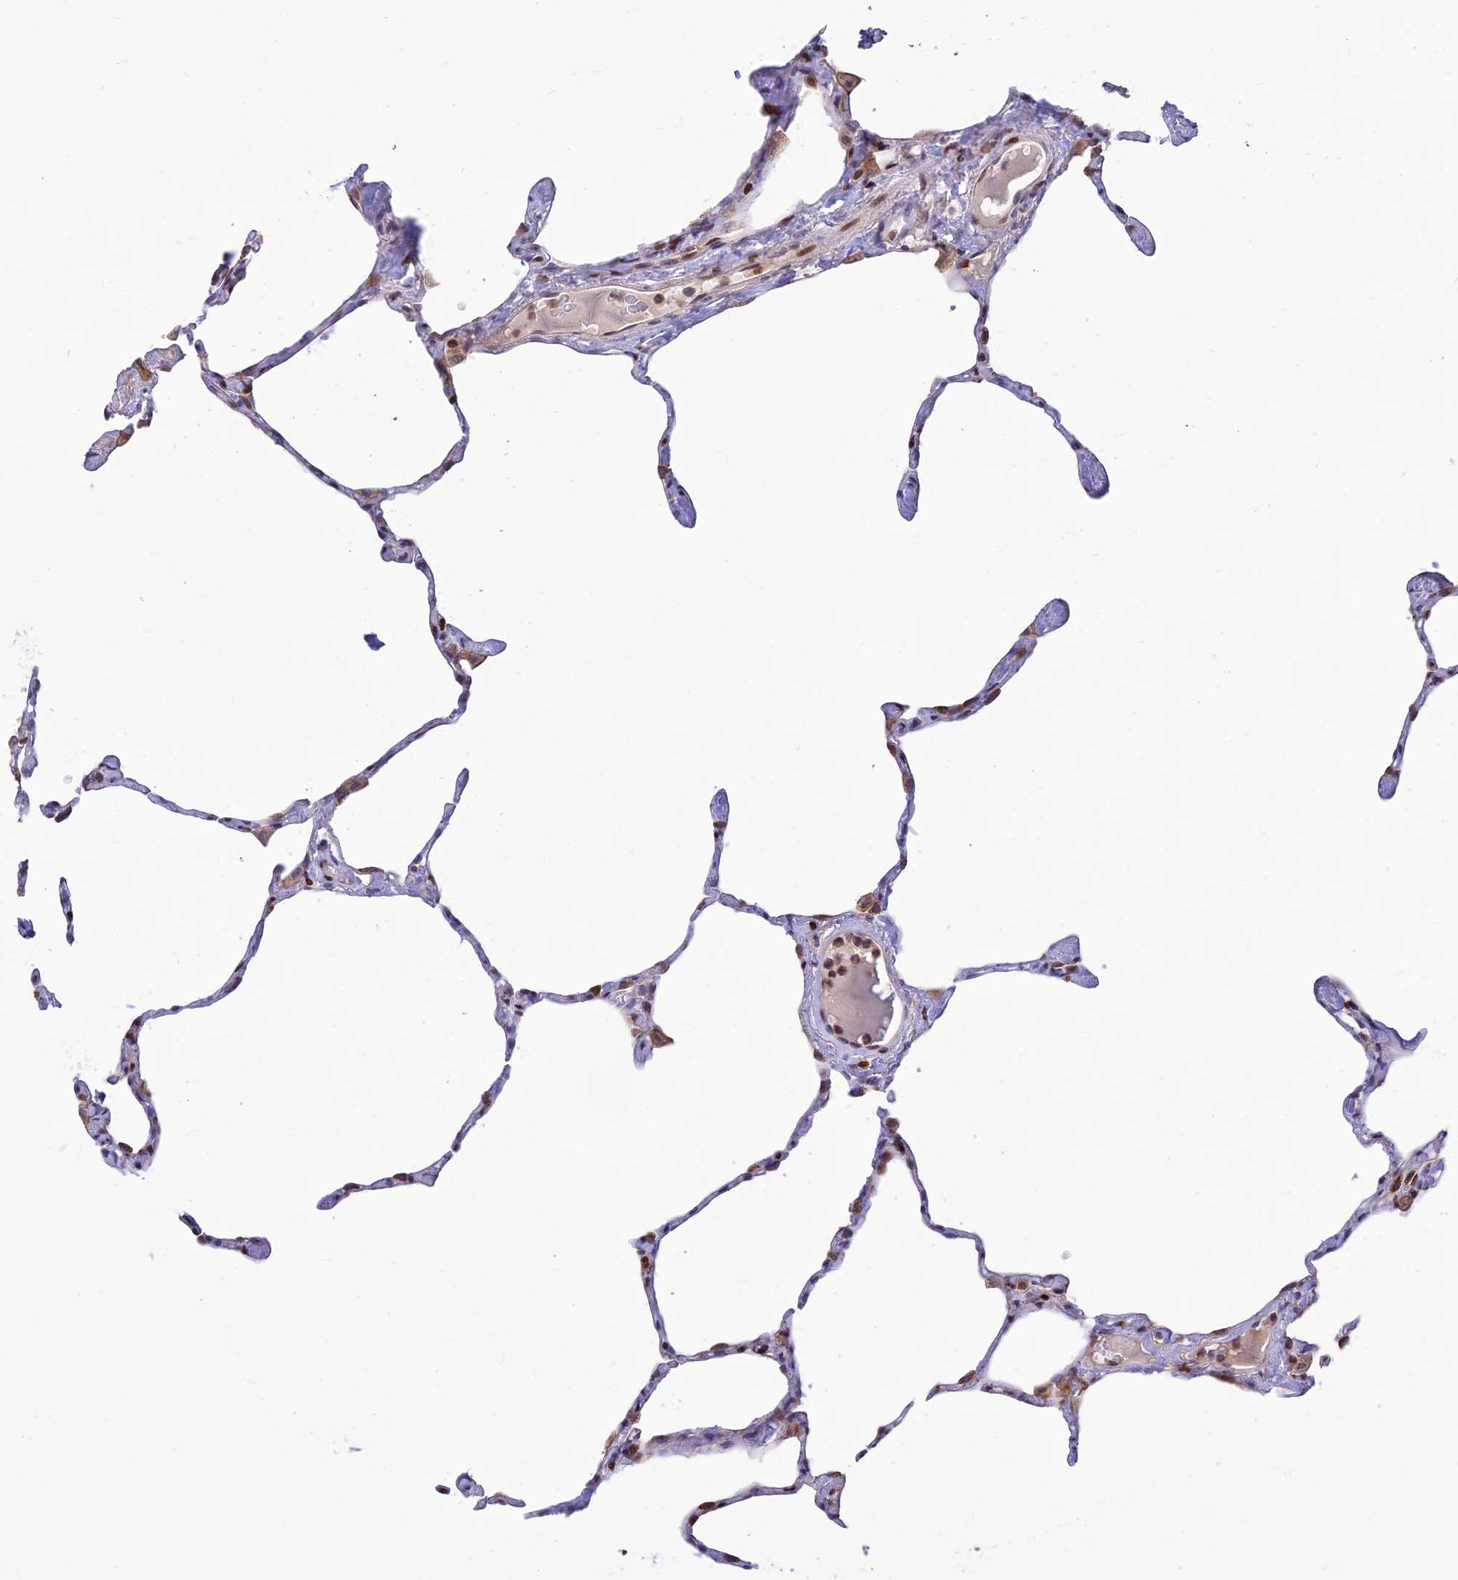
{"staining": {"intensity": "moderate", "quantity": "25%-75%", "location": "cytoplasmic/membranous"}, "tissue": "lung", "cell_type": "Alveolar cells", "image_type": "normal", "snomed": [{"axis": "morphology", "description": "Normal tissue, NOS"}, {"axis": "topography", "description": "Lung"}], "caption": "Immunohistochemical staining of unremarkable human lung shows moderate cytoplasmic/membranous protein expression in about 25%-75% of alveolar cells. (DAB (3,3'-diaminobenzidine) IHC with brightfield microscopy, high magnification).", "gene": "FAM186B", "patient": {"sex": "male", "age": 65}}